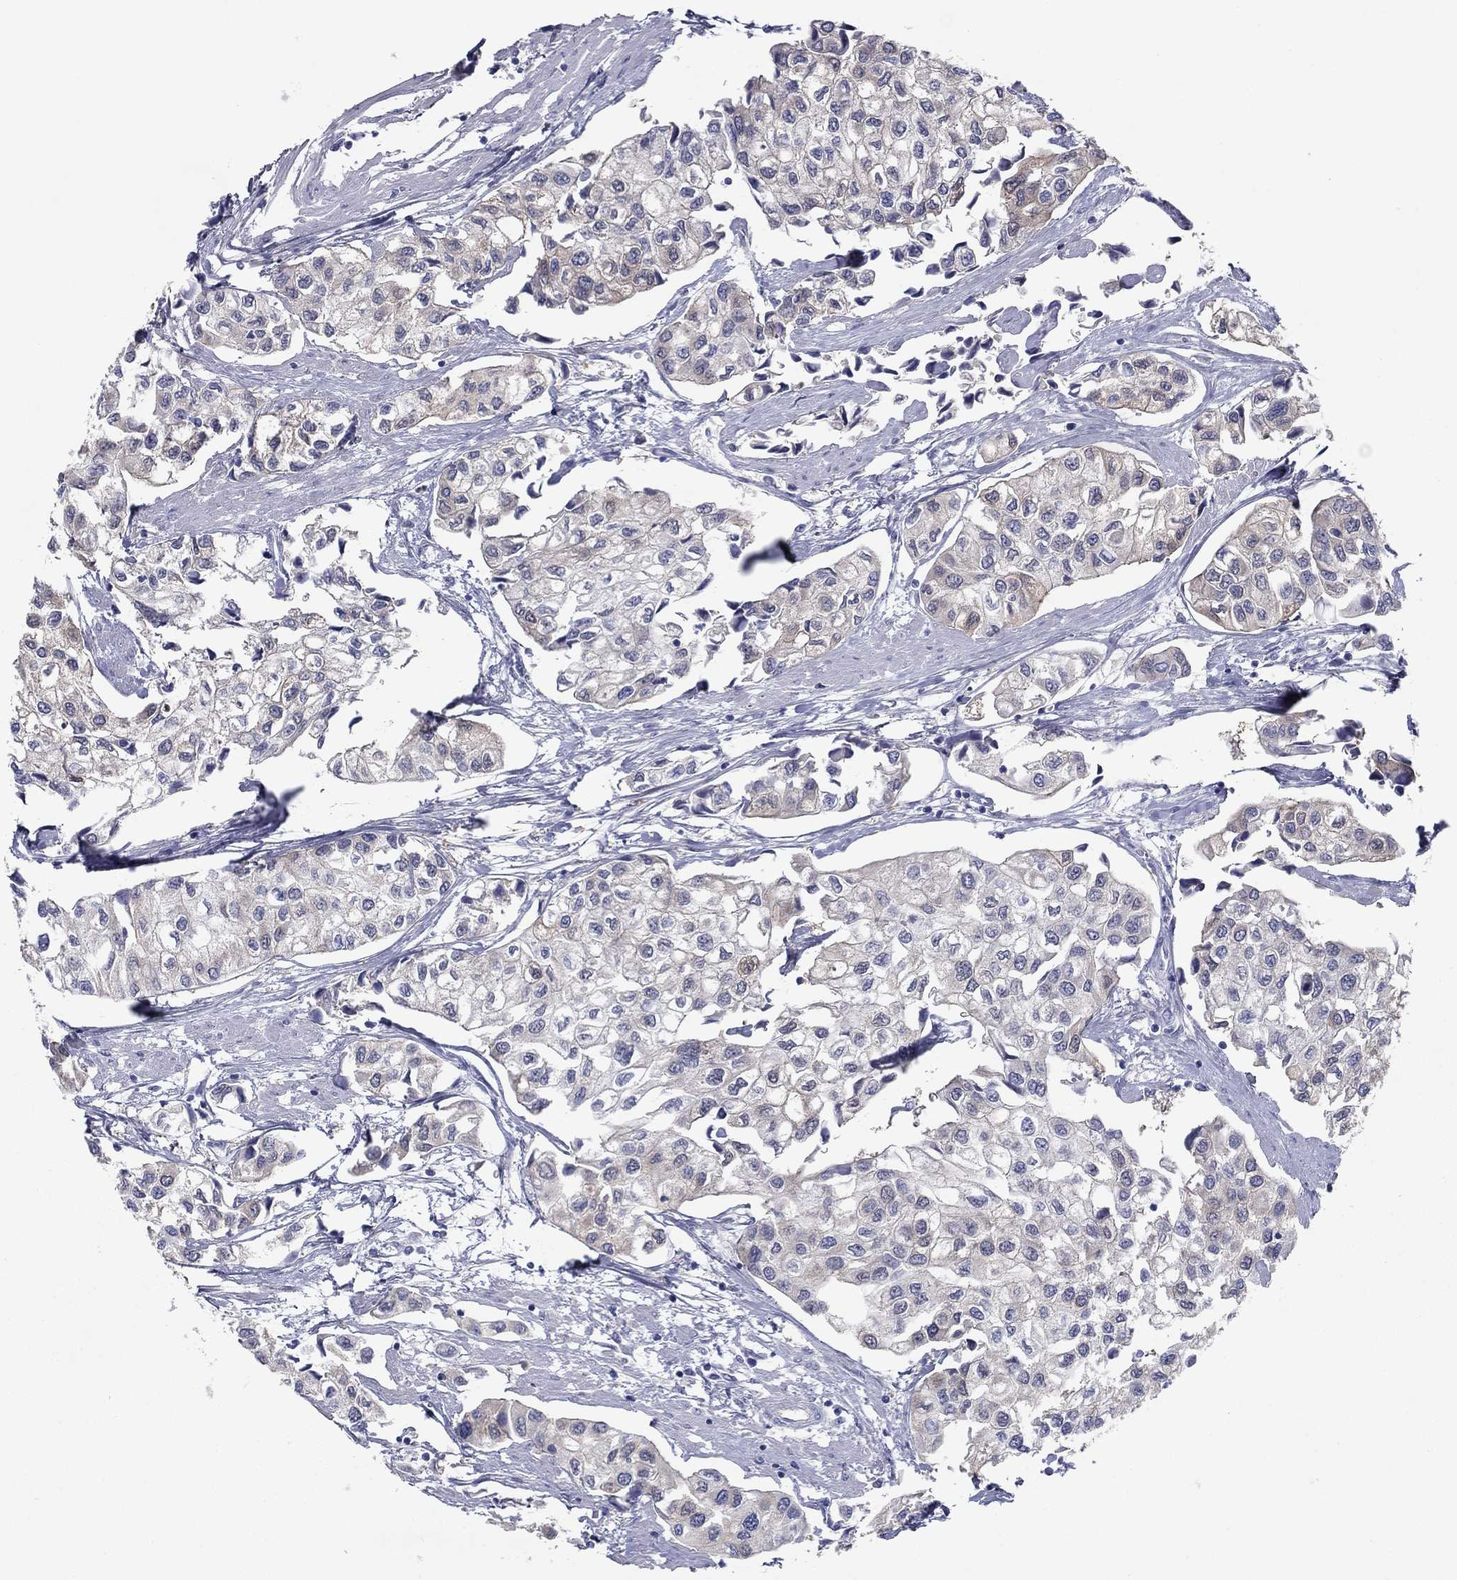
{"staining": {"intensity": "weak", "quantity": "<25%", "location": "cytoplasmic/membranous"}, "tissue": "urothelial cancer", "cell_type": "Tumor cells", "image_type": "cancer", "snomed": [{"axis": "morphology", "description": "Urothelial carcinoma, High grade"}, {"axis": "topography", "description": "Urinary bladder"}], "caption": "Immunohistochemical staining of urothelial cancer shows no significant positivity in tumor cells.", "gene": "PLS1", "patient": {"sex": "male", "age": 73}}